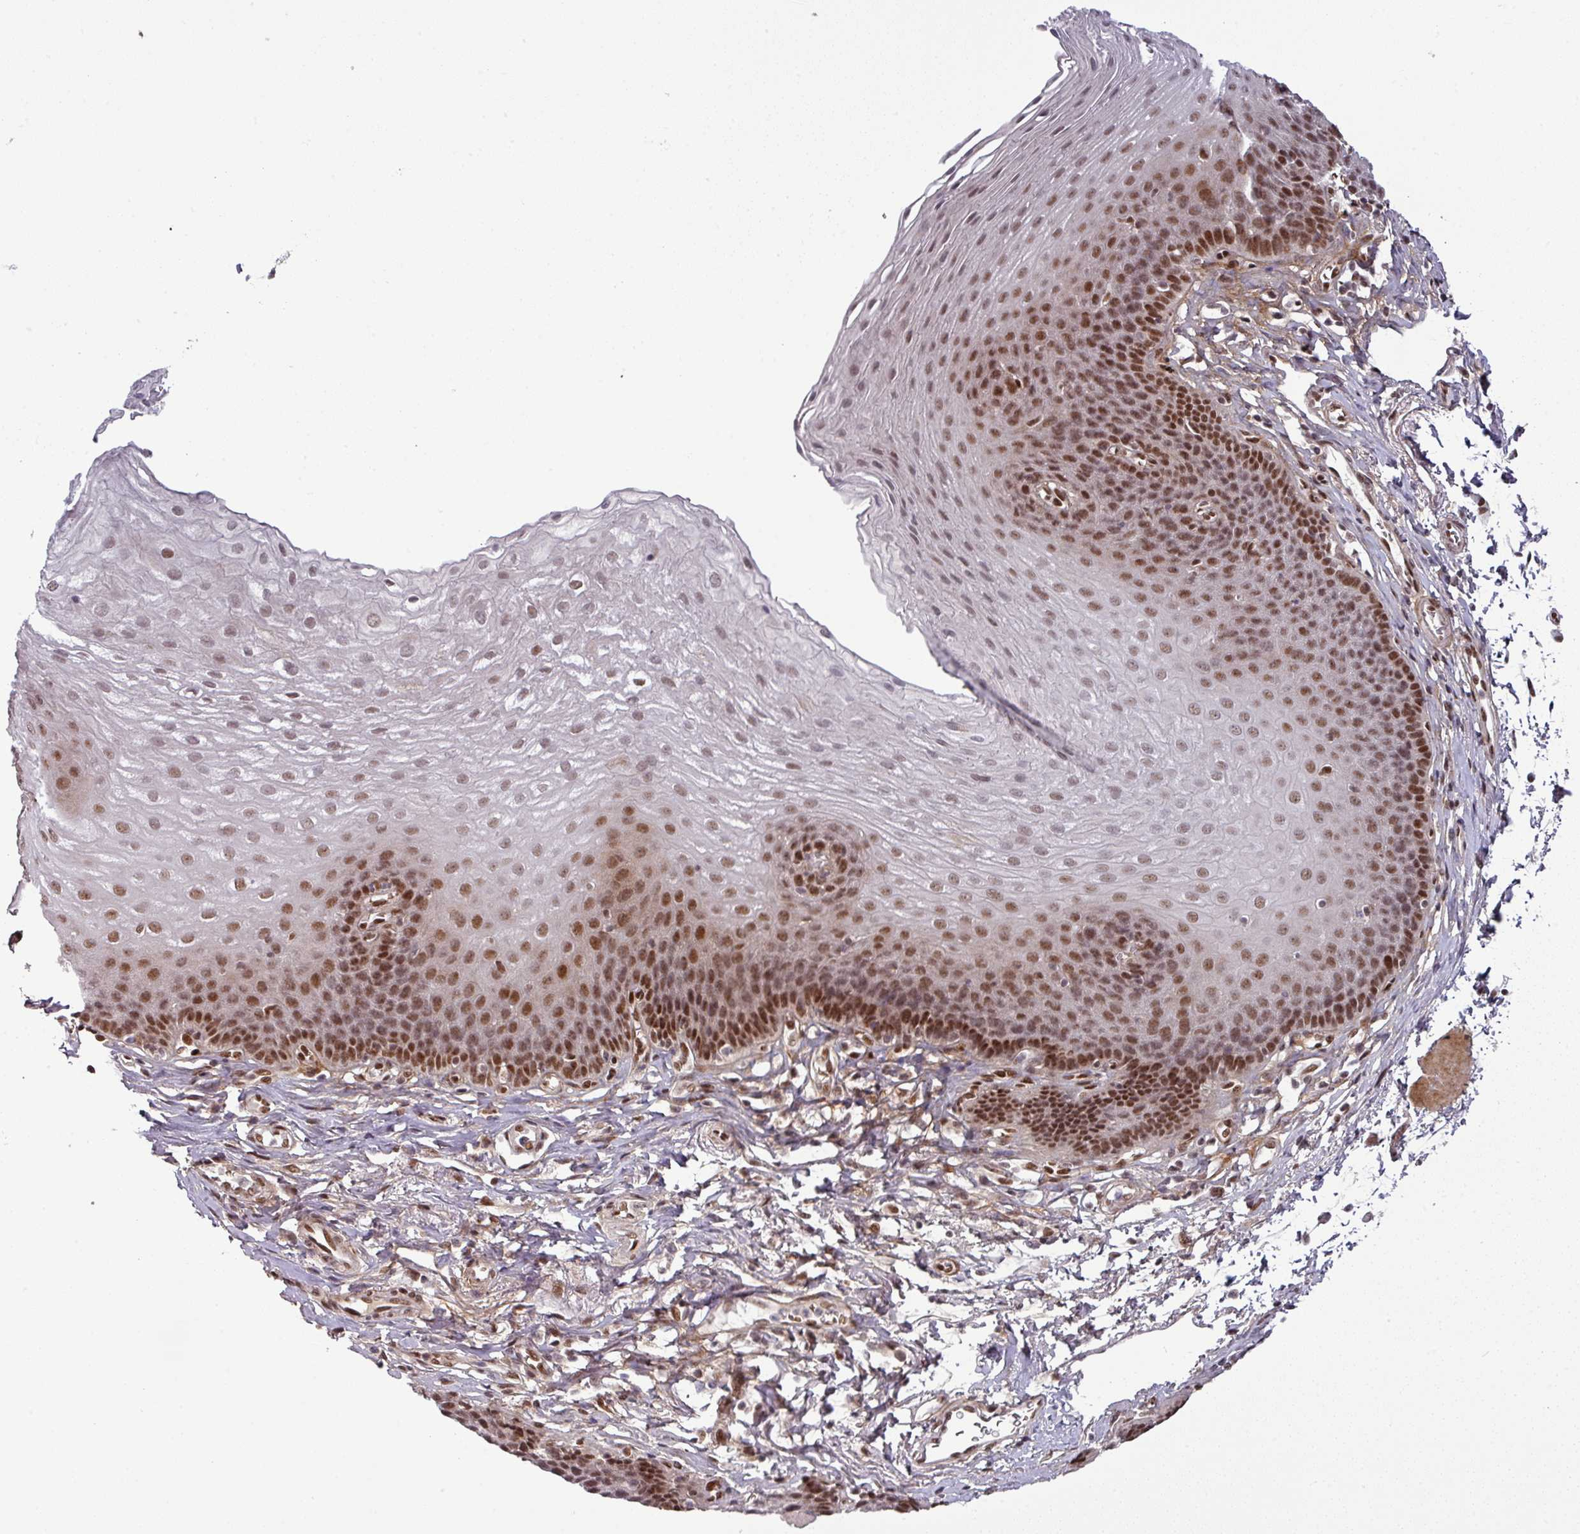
{"staining": {"intensity": "strong", "quantity": ">75%", "location": "nuclear"}, "tissue": "esophagus", "cell_type": "Squamous epithelial cells", "image_type": "normal", "snomed": [{"axis": "morphology", "description": "Normal tissue, NOS"}, {"axis": "topography", "description": "Esophagus"}], "caption": "Immunohistochemistry (DAB) staining of unremarkable human esophagus shows strong nuclear protein expression in approximately >75% of squamous epithelial cells.", "gene": "CIC", "patient": {"sex": "female", "age": 81}}